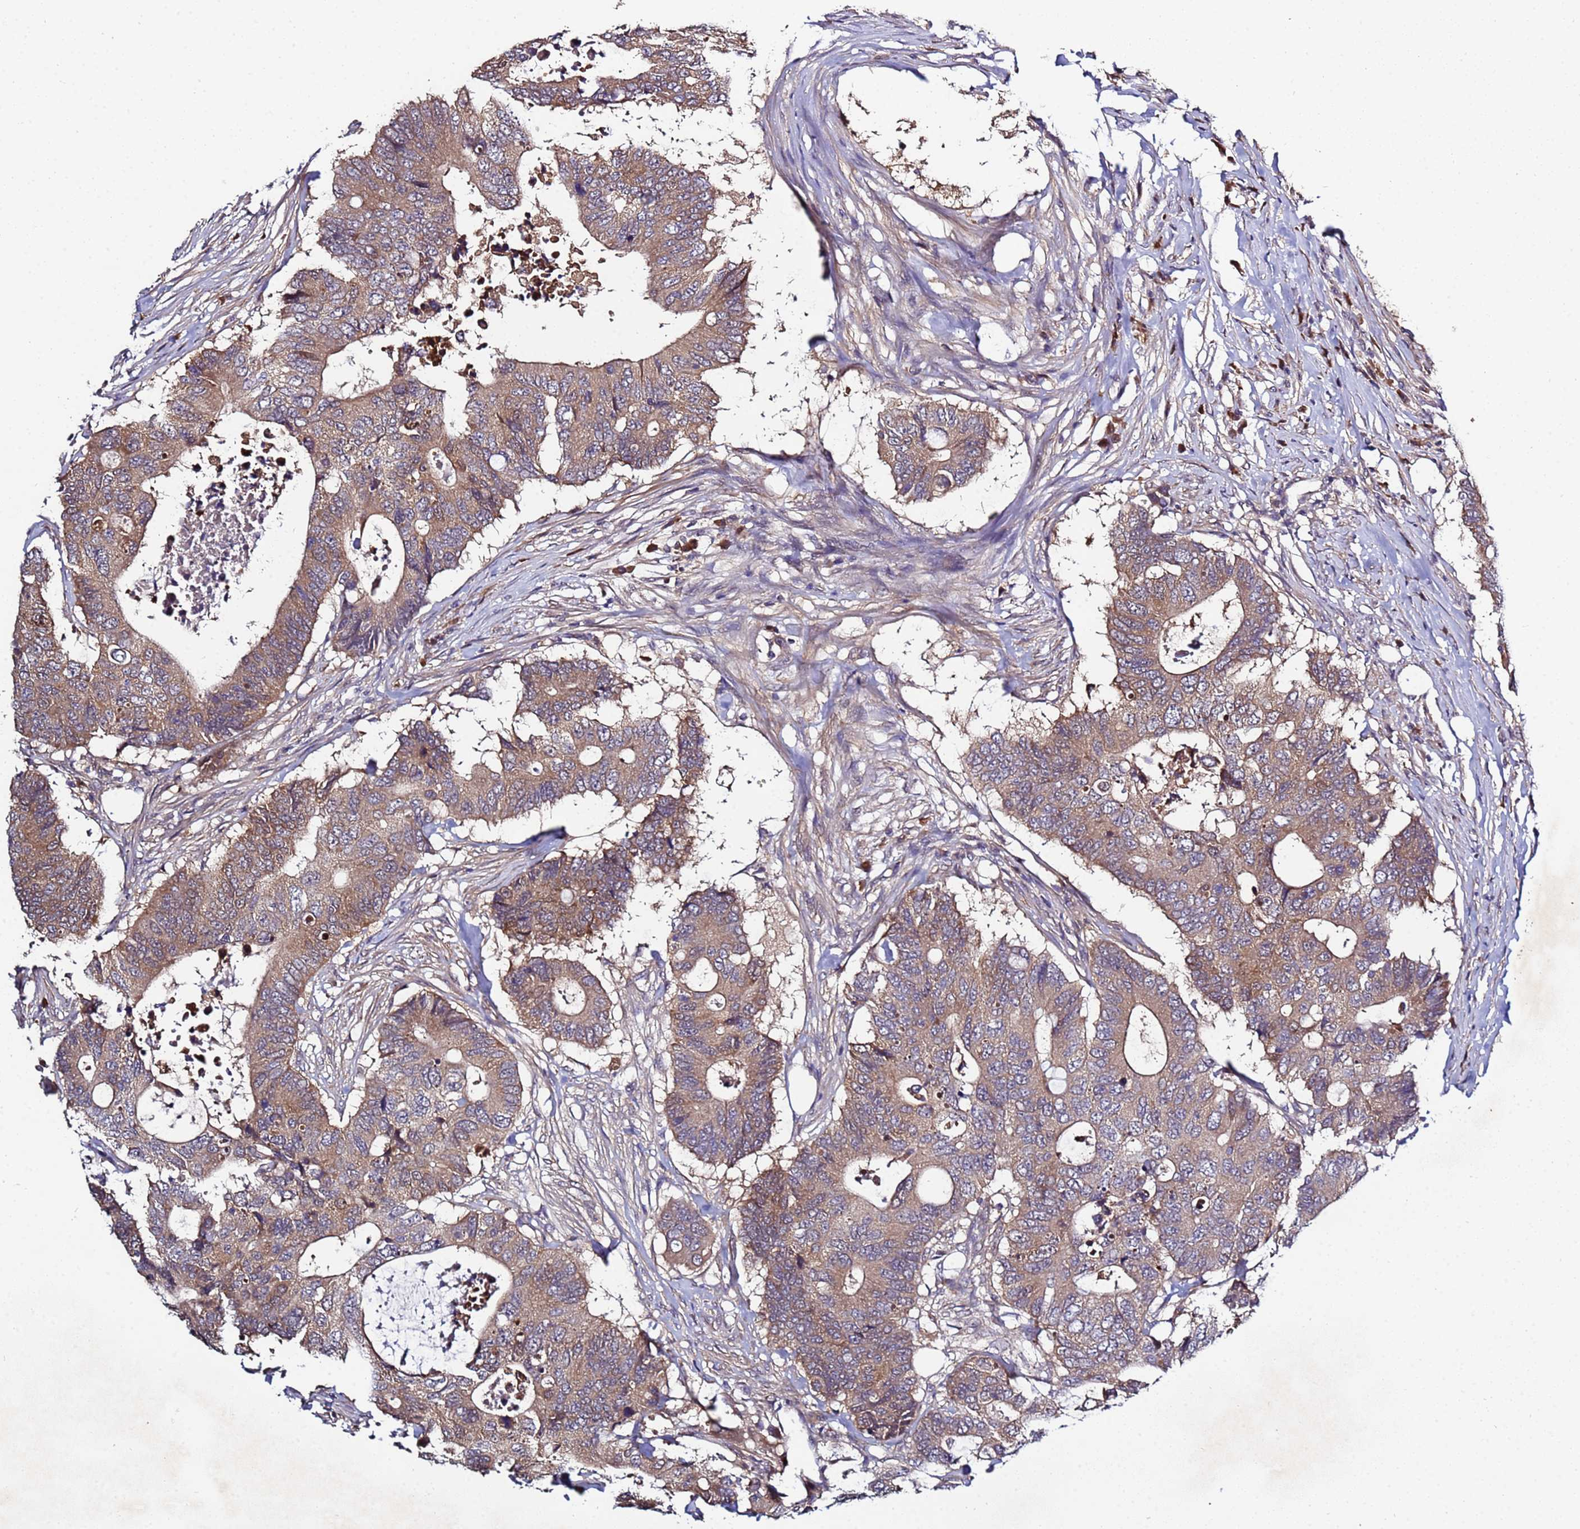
{"staining": {"intensity": "weak", "quantity": ">75%", "location": "cytoplasmic/membranous"}, "tissue": "colorectal cancer", "cell_type": "Tumor cells", "image_type": "cancer", "snomed": [{"axis": "morphology", "description": "Adenocarcinoma, NOS"}, {"axis": "topography", "description": "Colon"}], "caption": "Colorectal cancer tissue shows weak cytoplasmic/membranous staining in approximately >75% of tumor cells", "gene": "NAXE", "patient": {"sex": "male", "age": 71}}